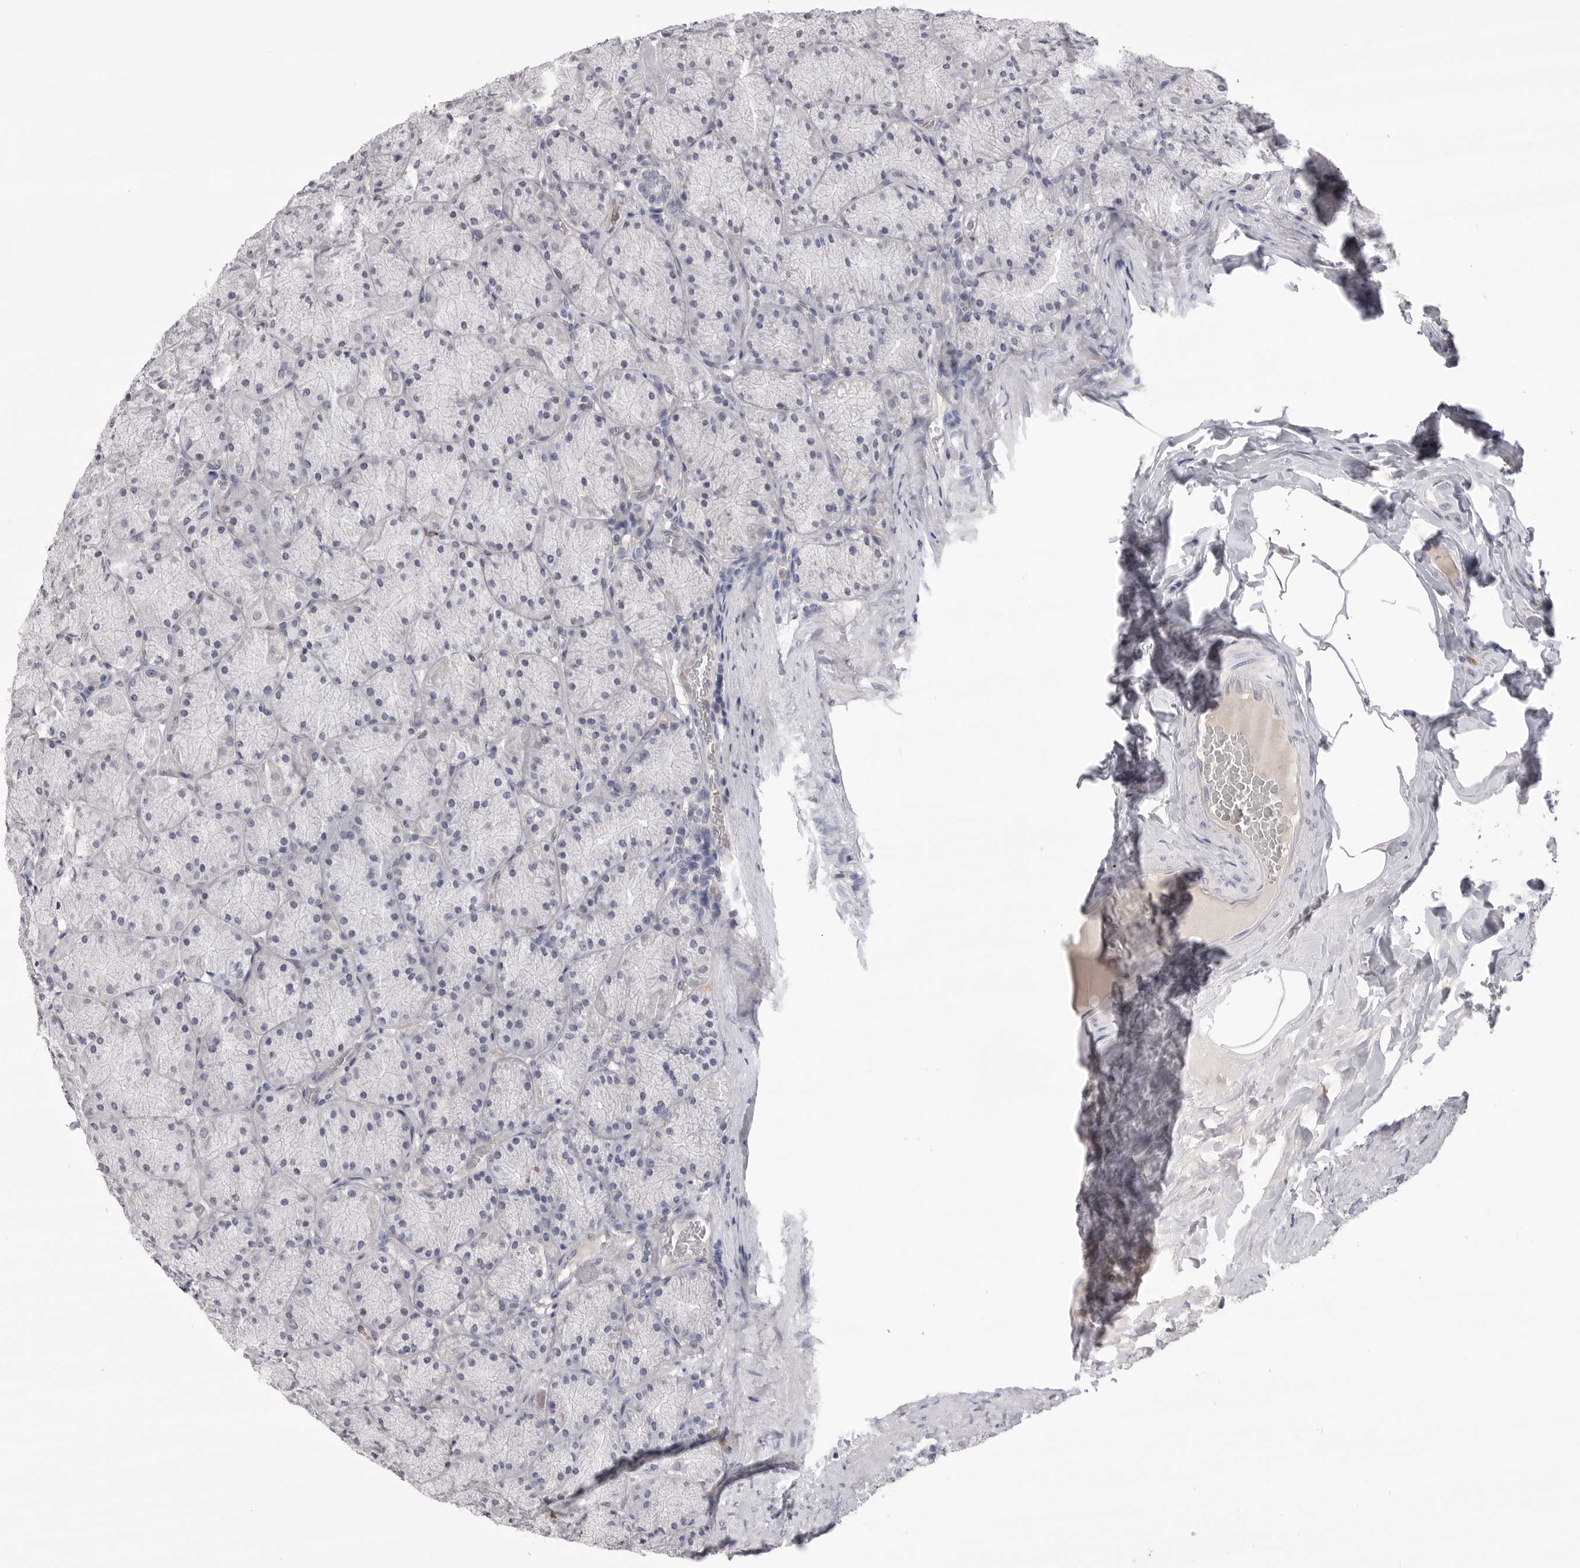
{"staining": {"intensity": "negative", "quantity": "none", "location": "none"}, "tissue": "stomach", "cell_type": "Glandular cells", "image_type": "normal", "snomed": [{"axis": "morphology", "description": "Normal tissue, NOS"}, {"axis": "topography", "description": "Stomach, upper"}], "caption": "Immunohistochemical staining of unremarkable stomach demonstrates no significant positivity in glandular cells.", "gene": "DLGAP3", "patient": {"sex": "female", "age": 56}}